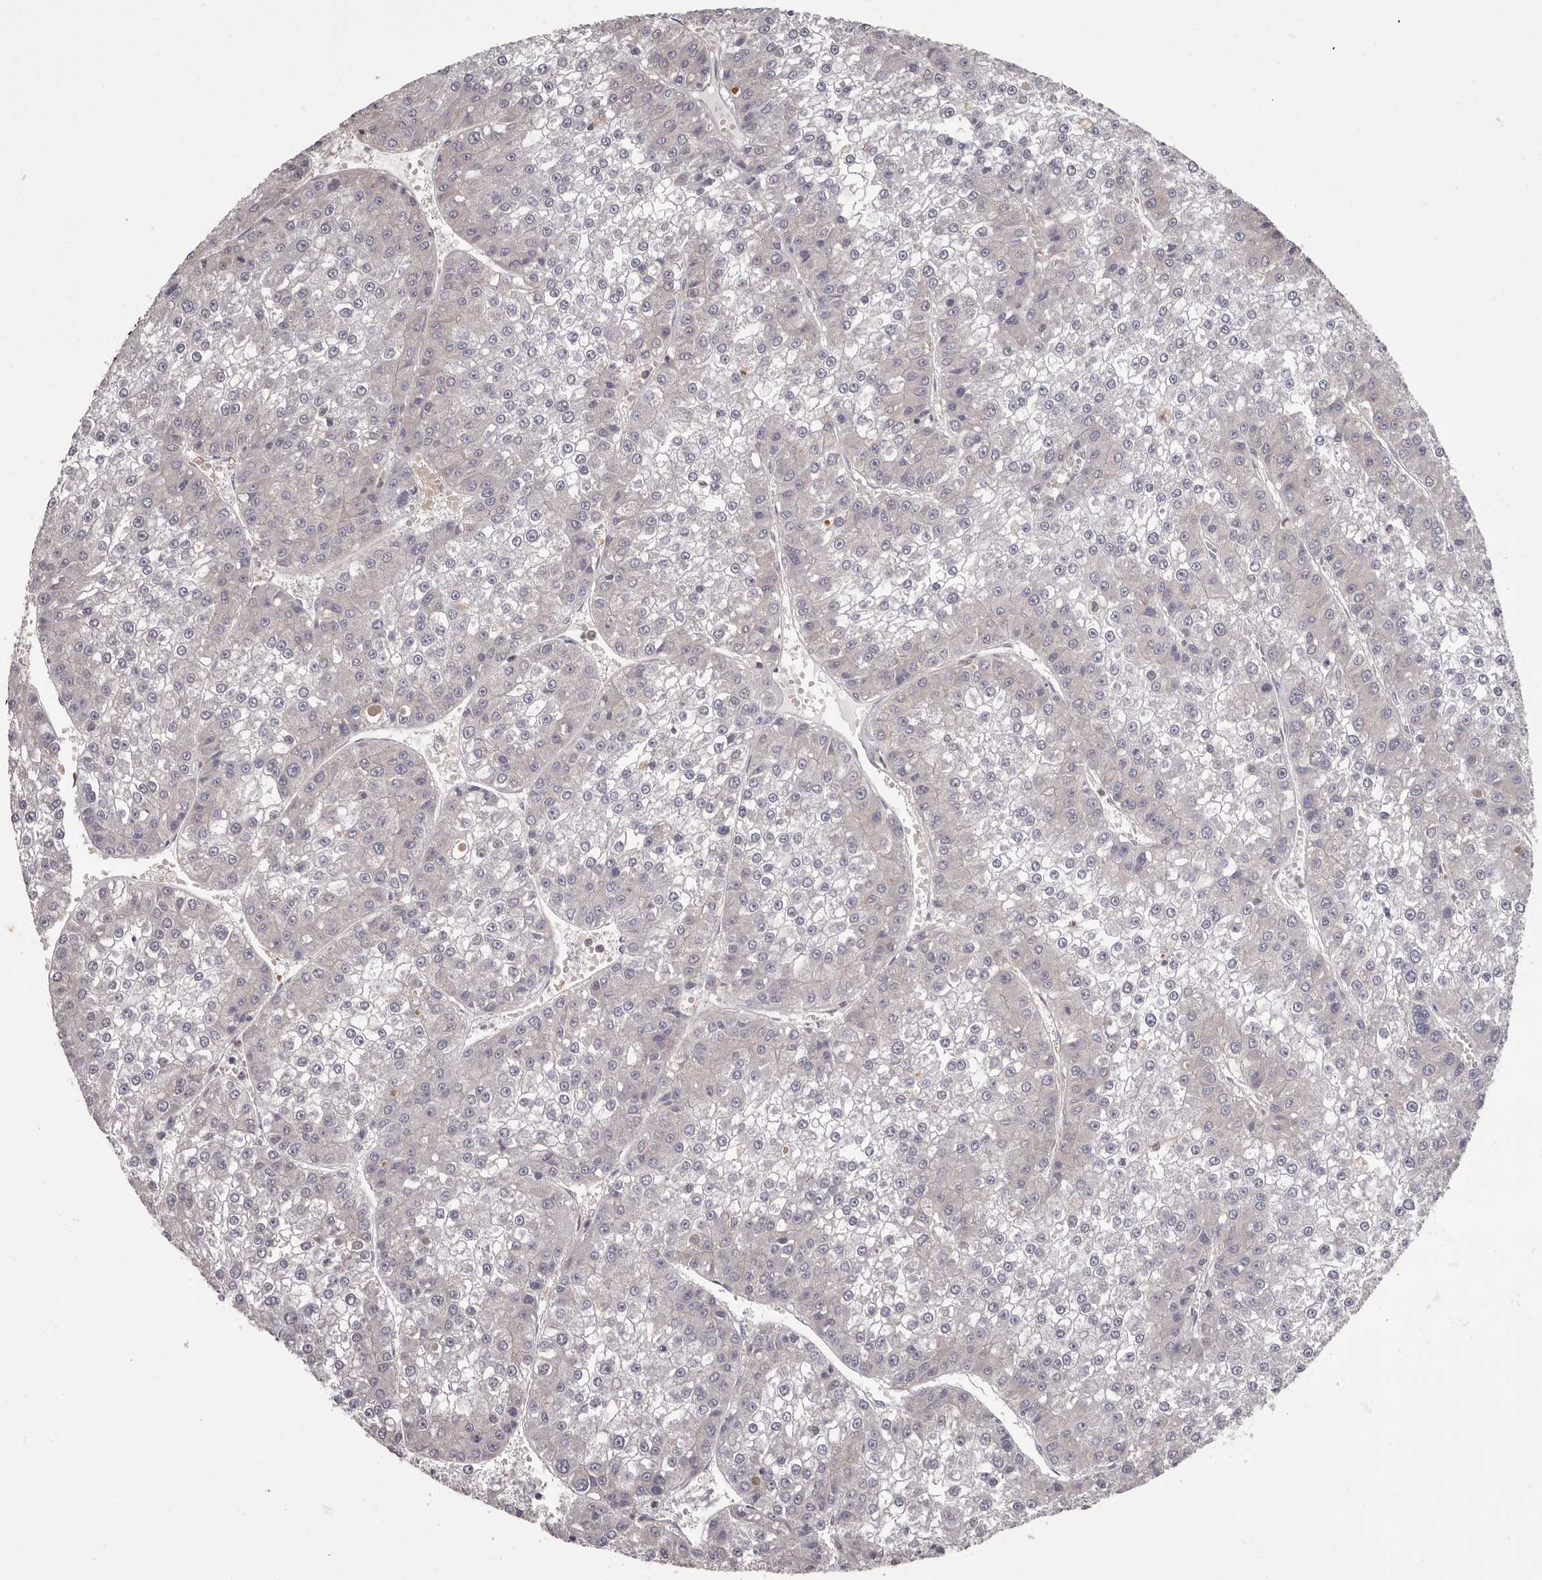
{"staining": {"intensity": "negative", "quantity": "none", "location": "none"}, "tissue": "liver cancer", "cell_type": "Tumor cells", "image_type": "cancer", "snomed": [{"axis": "morphology", "description": "Carcinoma, Hepatocellular, NOS"}, {"axis": "topography", "description": "Liver"}], "caption": "Liver cancer stained for a protein using immunohistochemistry (IHC) reveals no staining tumor cells.", "gene": "APEH", "patient": {"sex": "female", "age": 73}}